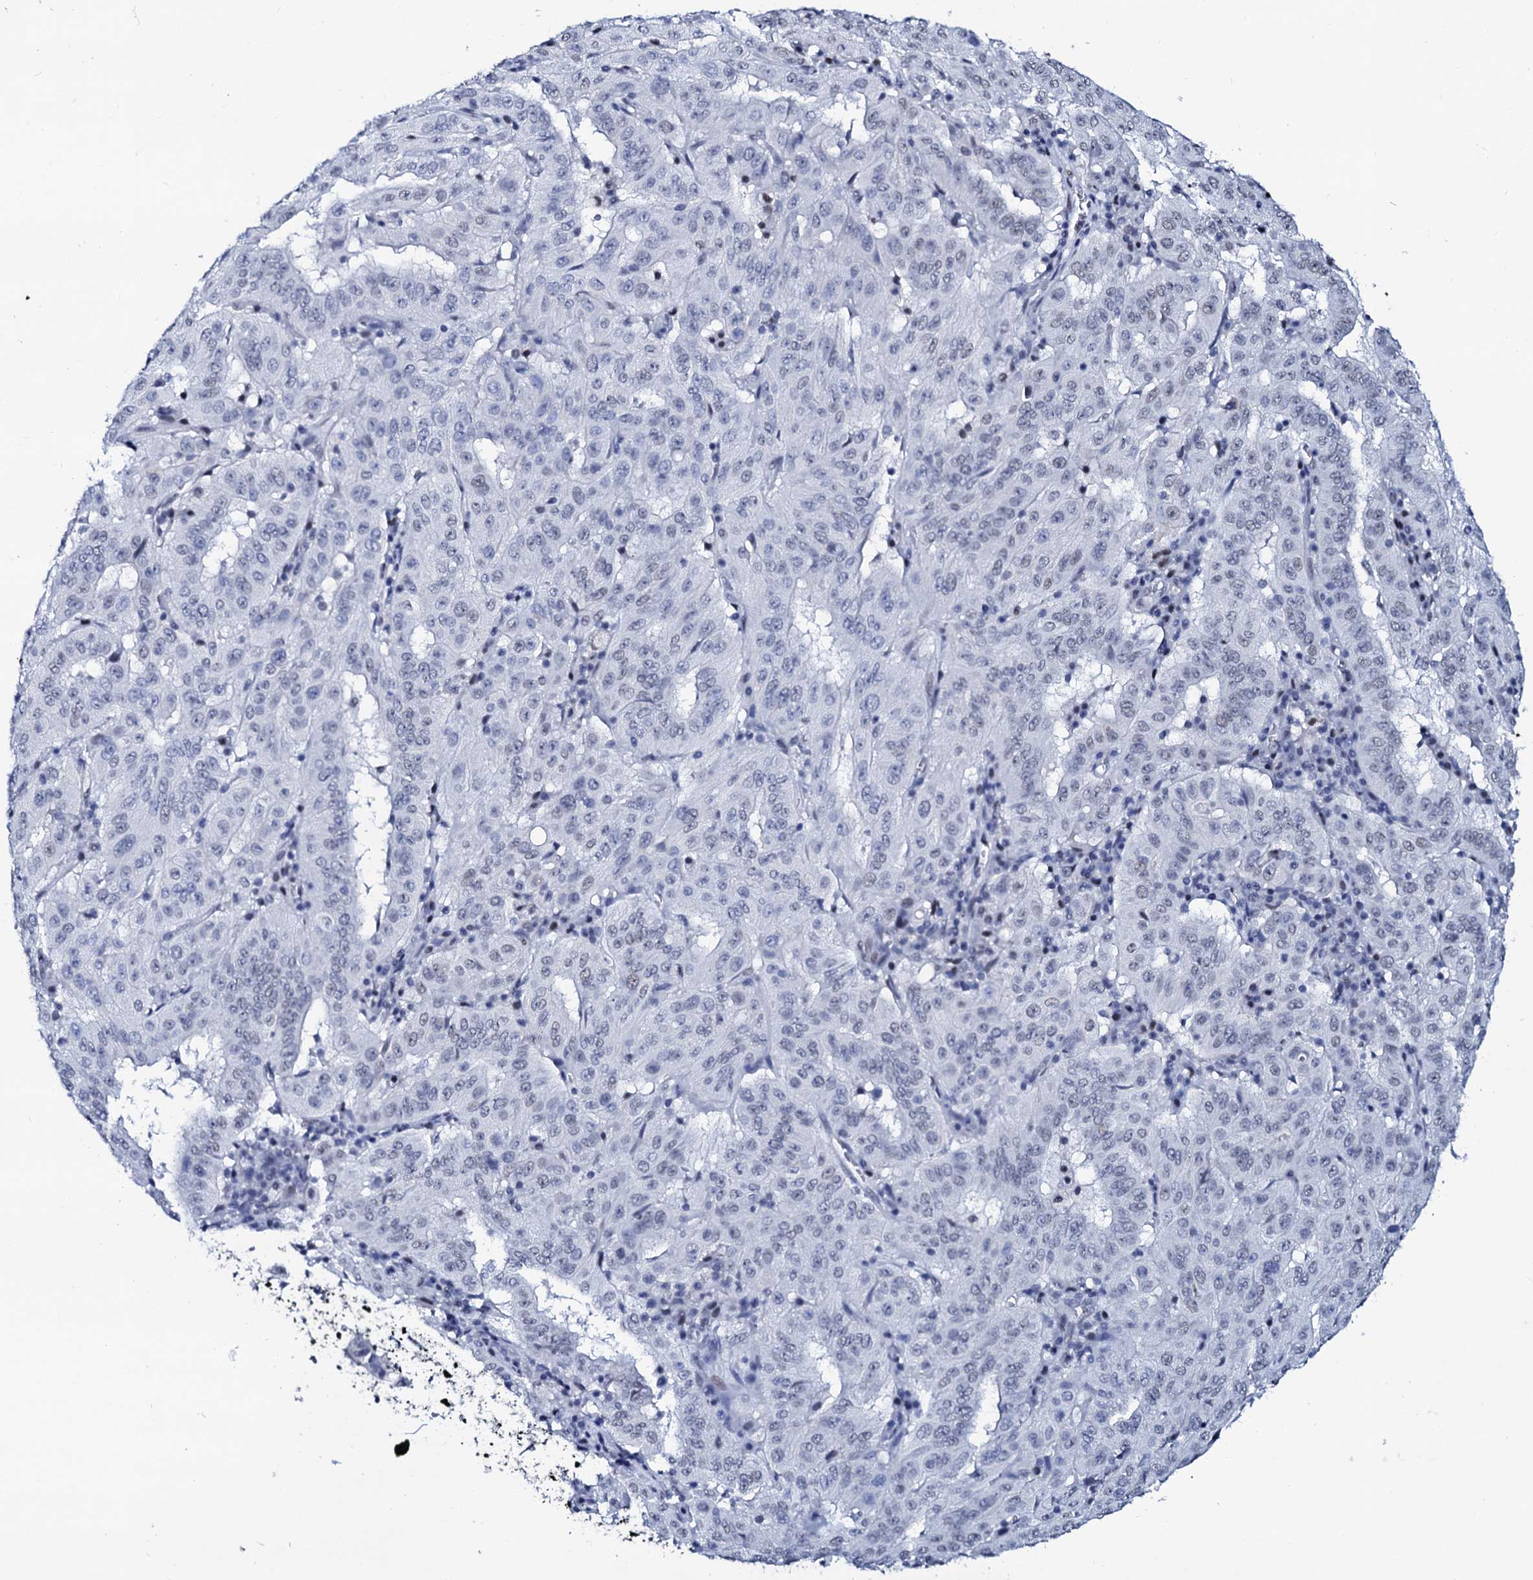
{"staining": {"intensity": "negative", "quantity": "none", "location": "none"}, "tissue": "pancreatic cancer", "cell_type": "Tumor cells", "image_type": "cancer", "snomed": [{"axis": "morphology", "description": "Adenocarcinoma, NOS"}, {"axis": "topography", "description": "Pancreas"}], "caption": "Tumor cells show no significant protein positivity in pancreatic cancer.", "gene": "SPATA19", "patient": {"sex": "male", "age": 63}}